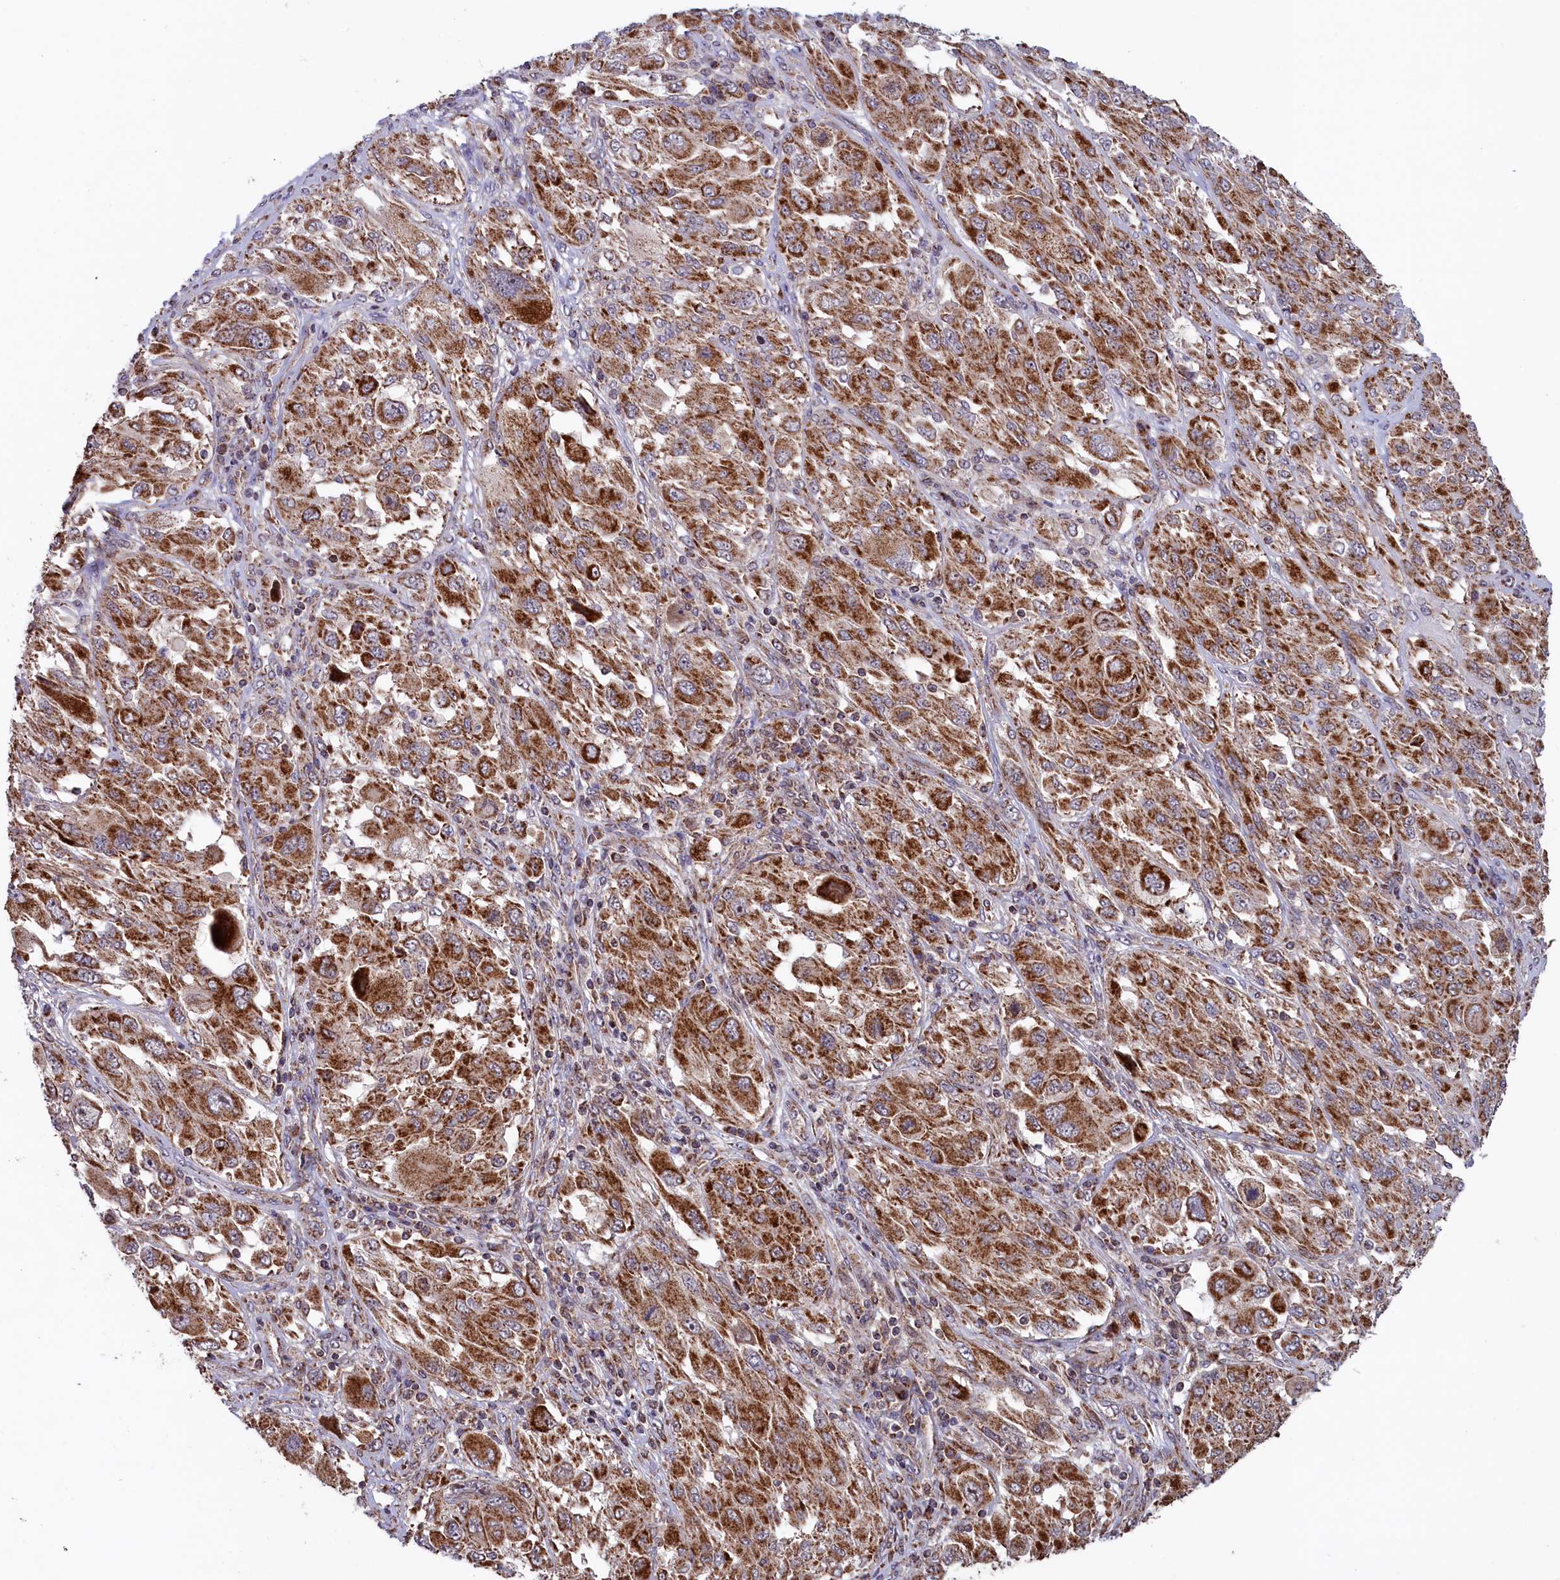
{"staining": {"intensity": "moderate", "quantity": ">75%", "location": "cytoplasmic/membranous"}, "tissue": "melanoma", "cell_type": "Tumor cells", "image_type": "cancer", "snomed": [{"axis": "morphology", "description": "Malignant melanoma, NOS"}, {"axis": "topography", "description": "Skin"}], "caption": "IHC micrograph of neoplastic tissue: melanoma stained using immunohistochemistry (IHC) shows medium levels of moderate protein expression localized specifically in the cytoplasmic/membranous of tumor cells, appearing as a cytoplasmic/membranous brown color.", "gene": "TIMM44", "patient": {"sex": "female", "age": 91}}